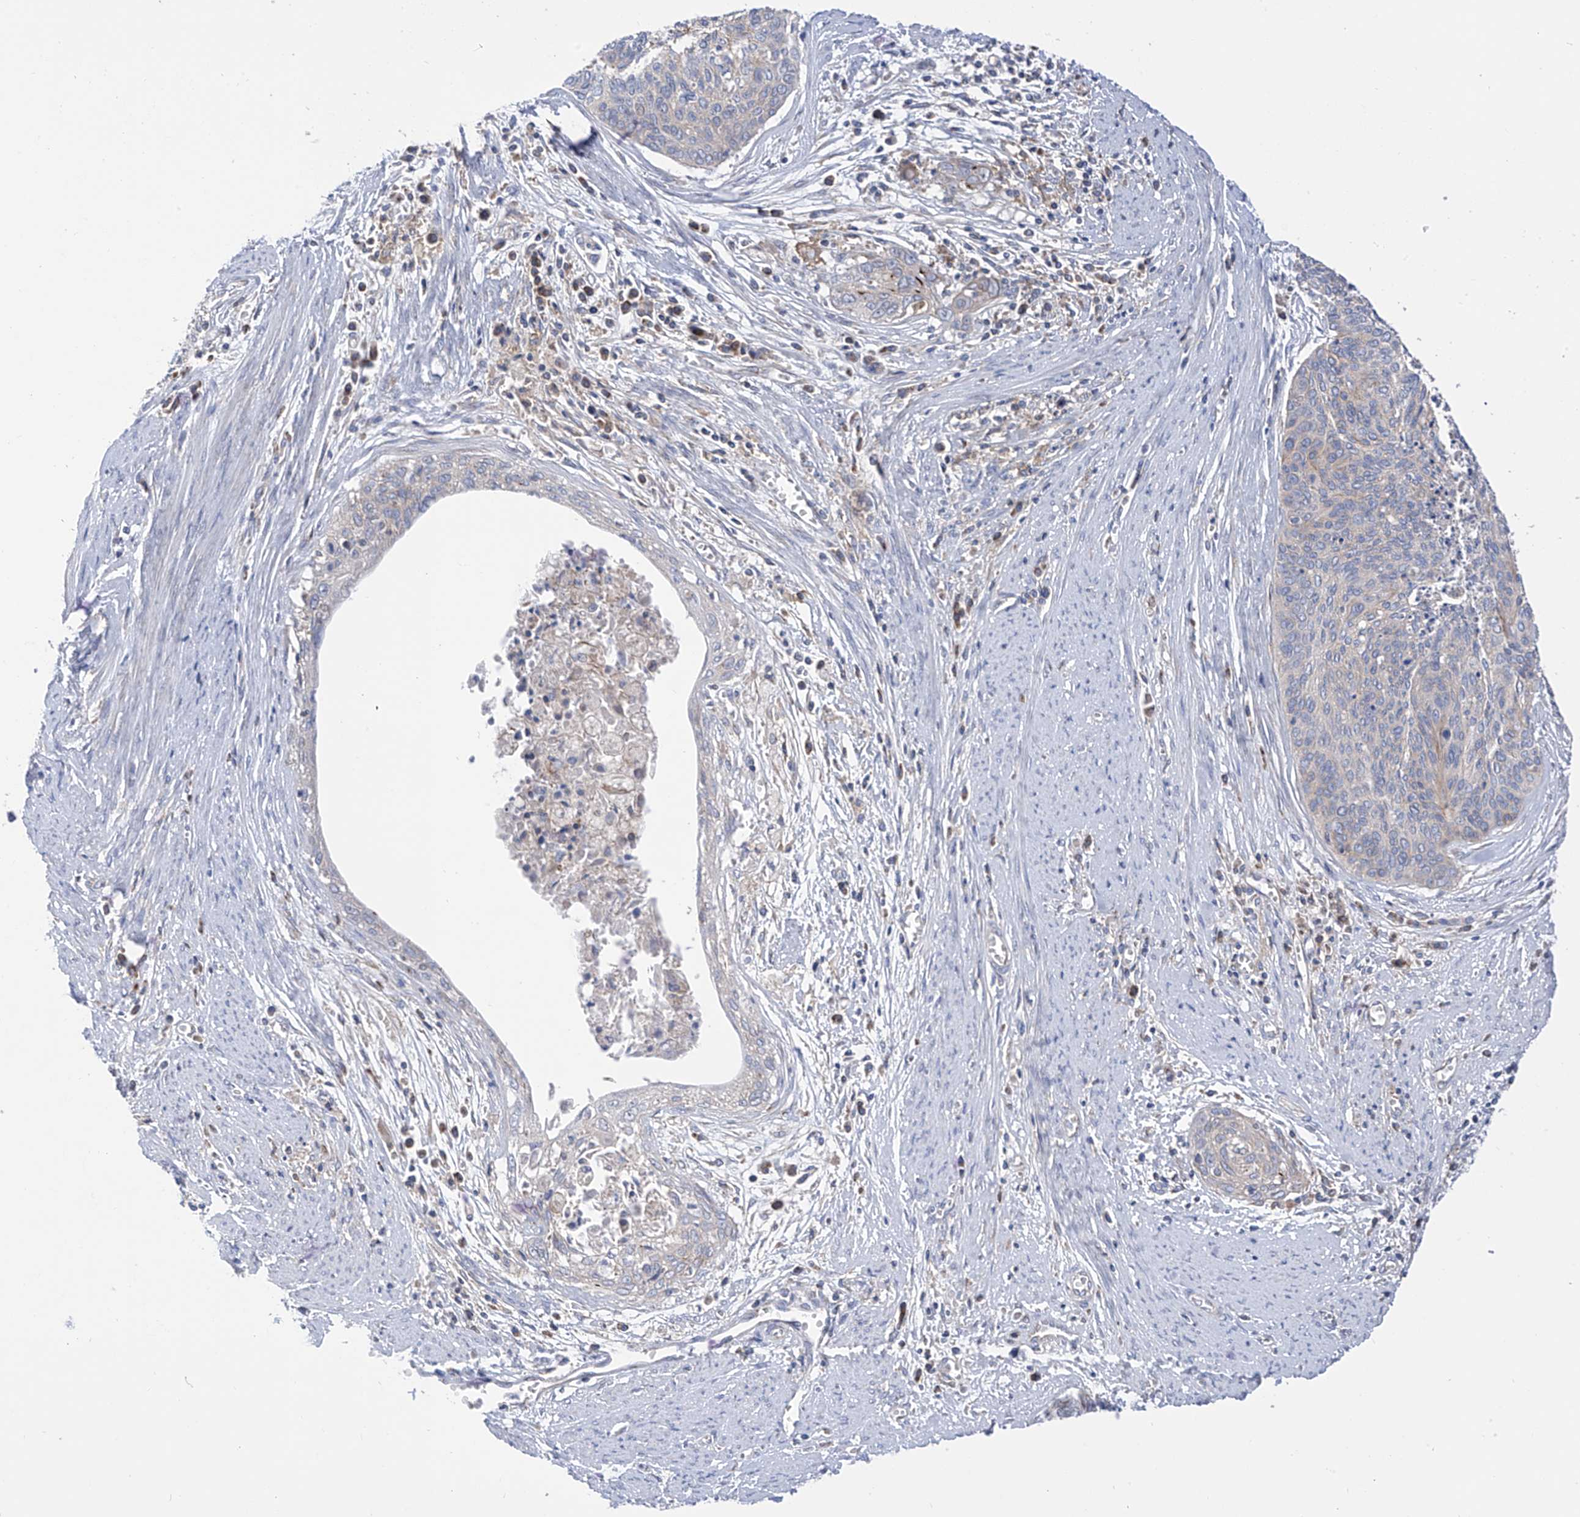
{"staining": {"intensity": "negative", "quantity": "none", "location": "none"}, "tissue": "cervical cancer", "cell_type": "Tumor cells", "image_type": "cancer", "snomed": [{"axis": "morphology", "description": "Squamous cell carcinoma, NOS"}, {"axis": "topography", "description": "Cervix"}], "caption": "Immunohistochemical staining of human squamous cell carcinoma (cervical) shows no significant positivity in tumor cells.", "gene": "P2RX7", "patient": {"sex": "female", "age": 55}}